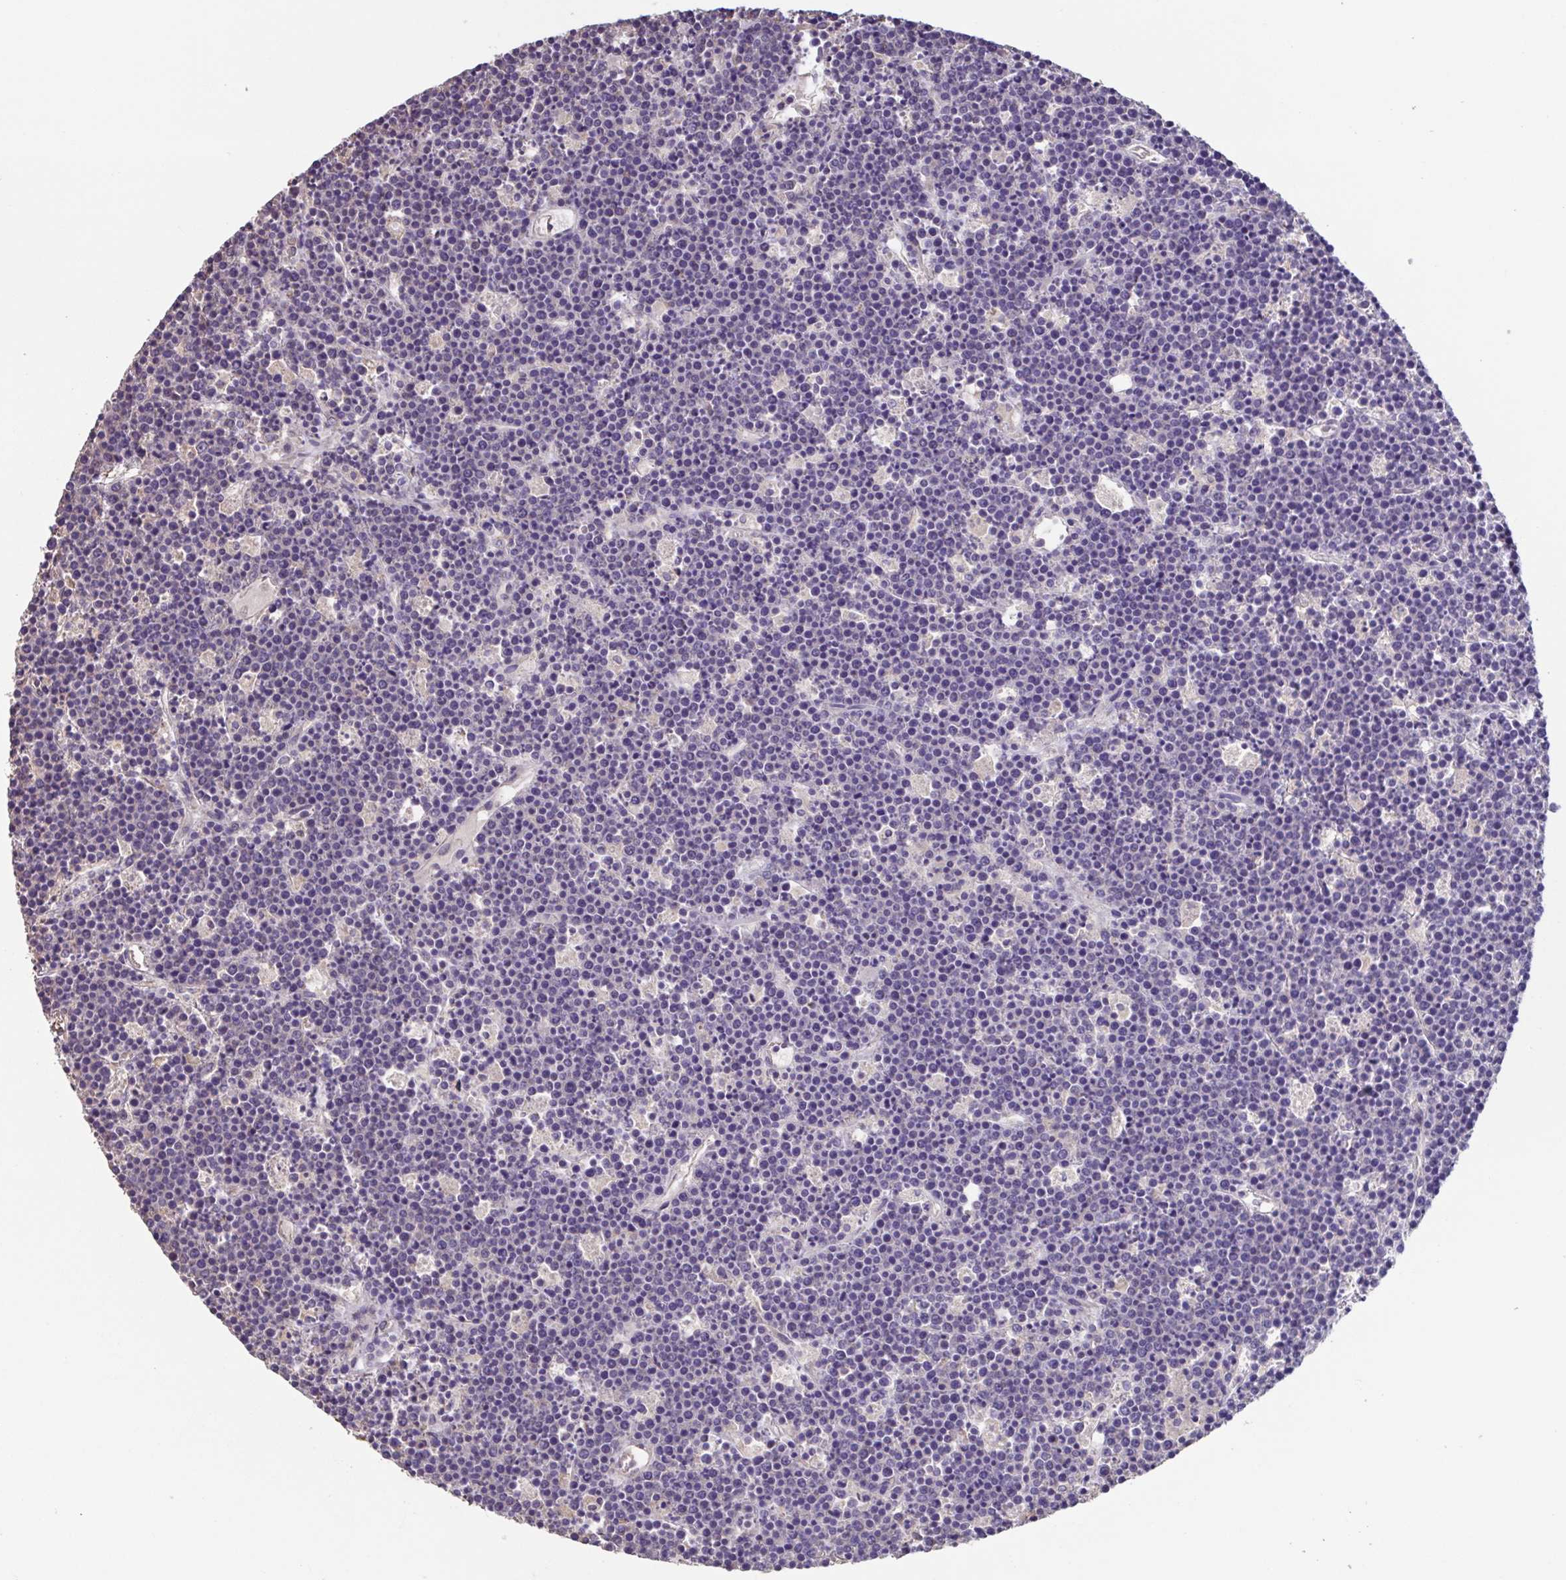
{"staining": {"intensity": "negative", "quantity": "none", "location": "none"}, "tissue": "lymphoma", "cell_type": "Tumor cells", "image_type": "cancer", "snomed": [{"axis": "morphology", "description": "Malignant lymphoma, non-Hodgkin's type, High grade"}, {"axis": "topography", "description": "Ovary"}], "caption": "DAB (3,3'-diaminobenzidine) immunohistochemical staining of malignant lymphoma, non-Hodgkin's type (high-grade) exhibits no significant staining in tumor cells.", "gene": "ACTRT2", "patient": {"sex": "female", "age": 56}}